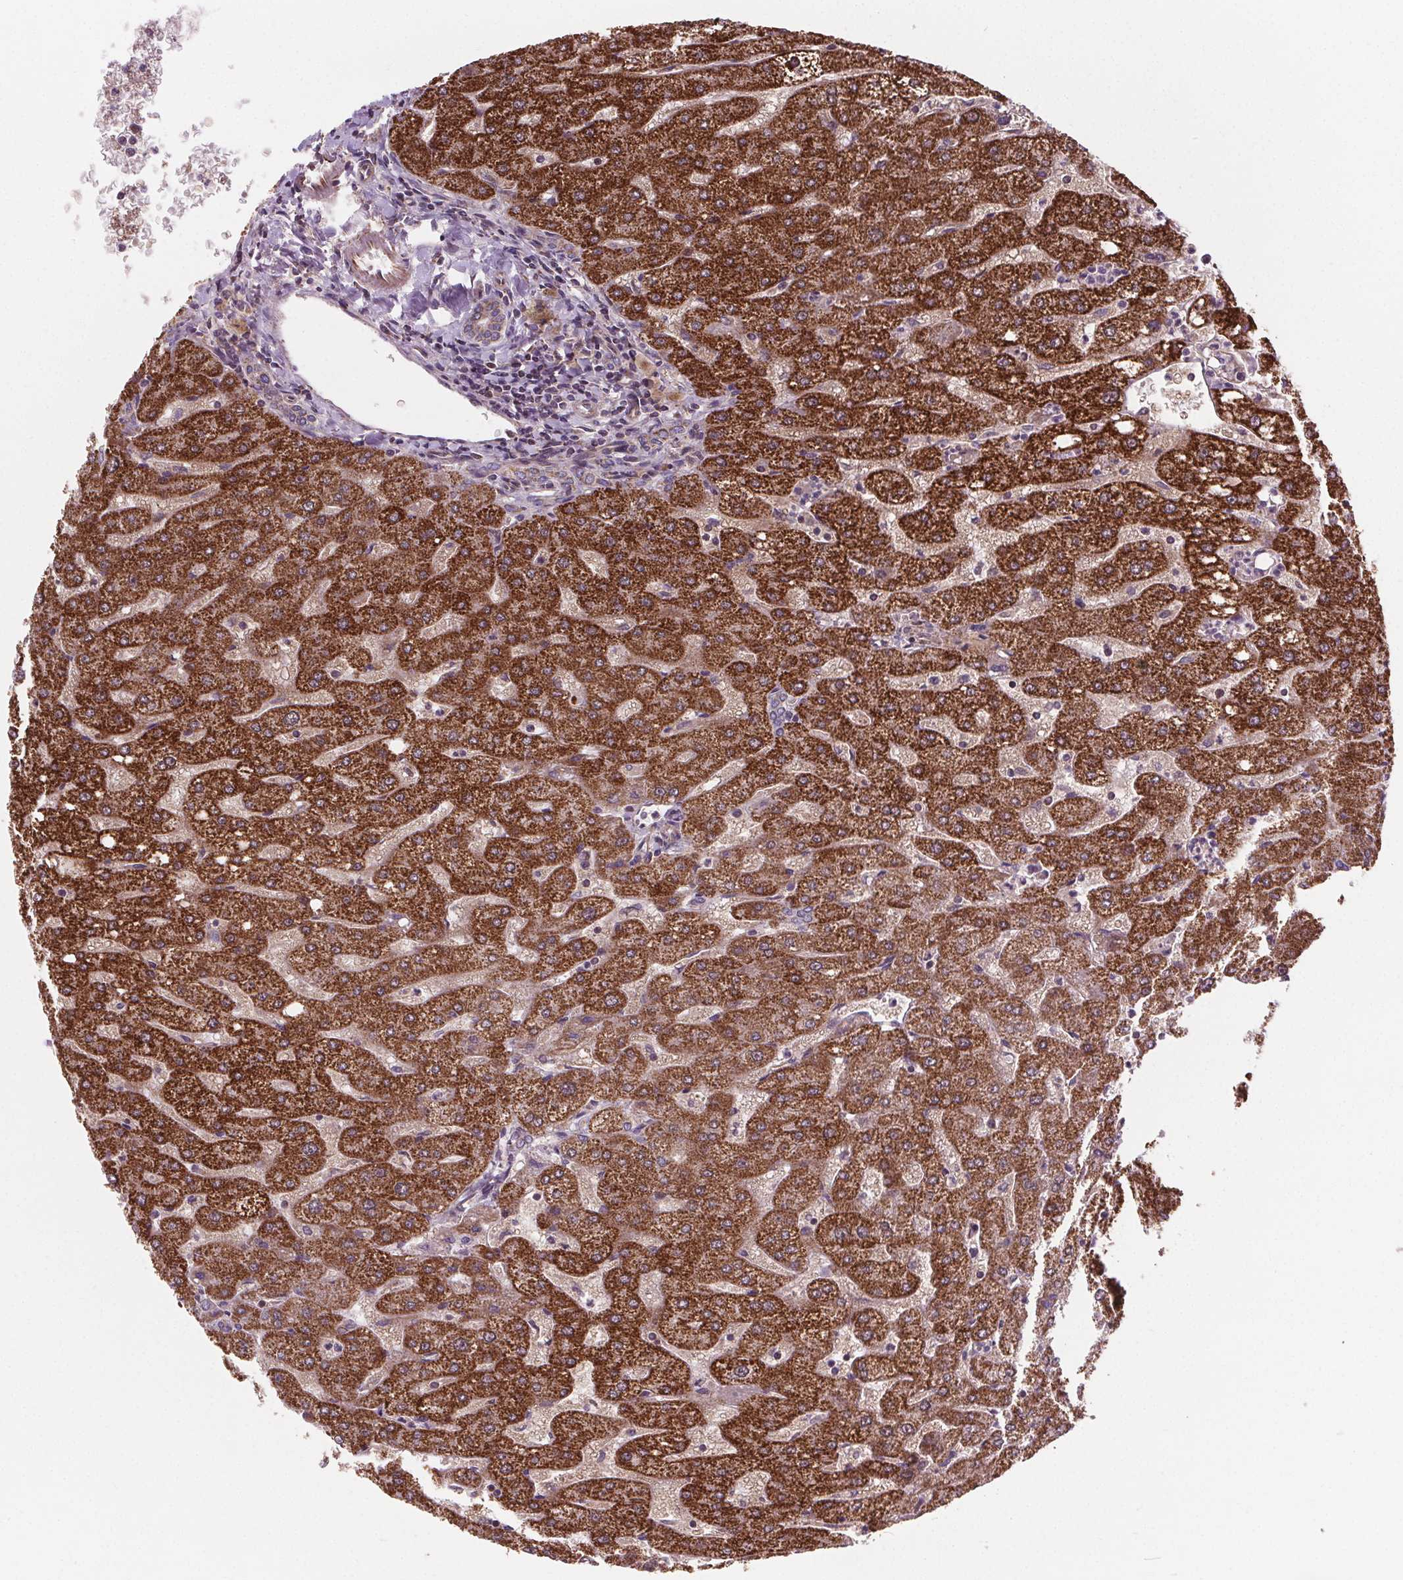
{"staining": {"intensity": "weak", "quantity": "25%-75%", "location": "cytoplasmic/membranous"}, "tissue": "liver", "cell_type": "Cholangiocytes", "image_type": "normal", "snomed": [{"axis": "morphology", "description": "Normal tissue, NOS"}, {"axis": "topography", "description": "Liver"}], "caption": "The image exhibits immunohistochemical staining of benign liver. There is weak cytoplasmic/membranous staining is identified in approximately 25%-75% of cholangiocytes. The protein is shown in brown color, while the nuclei are stained blue.", "gene": "GOLT1B", "patient": {"sex": "male", "age": 67}}